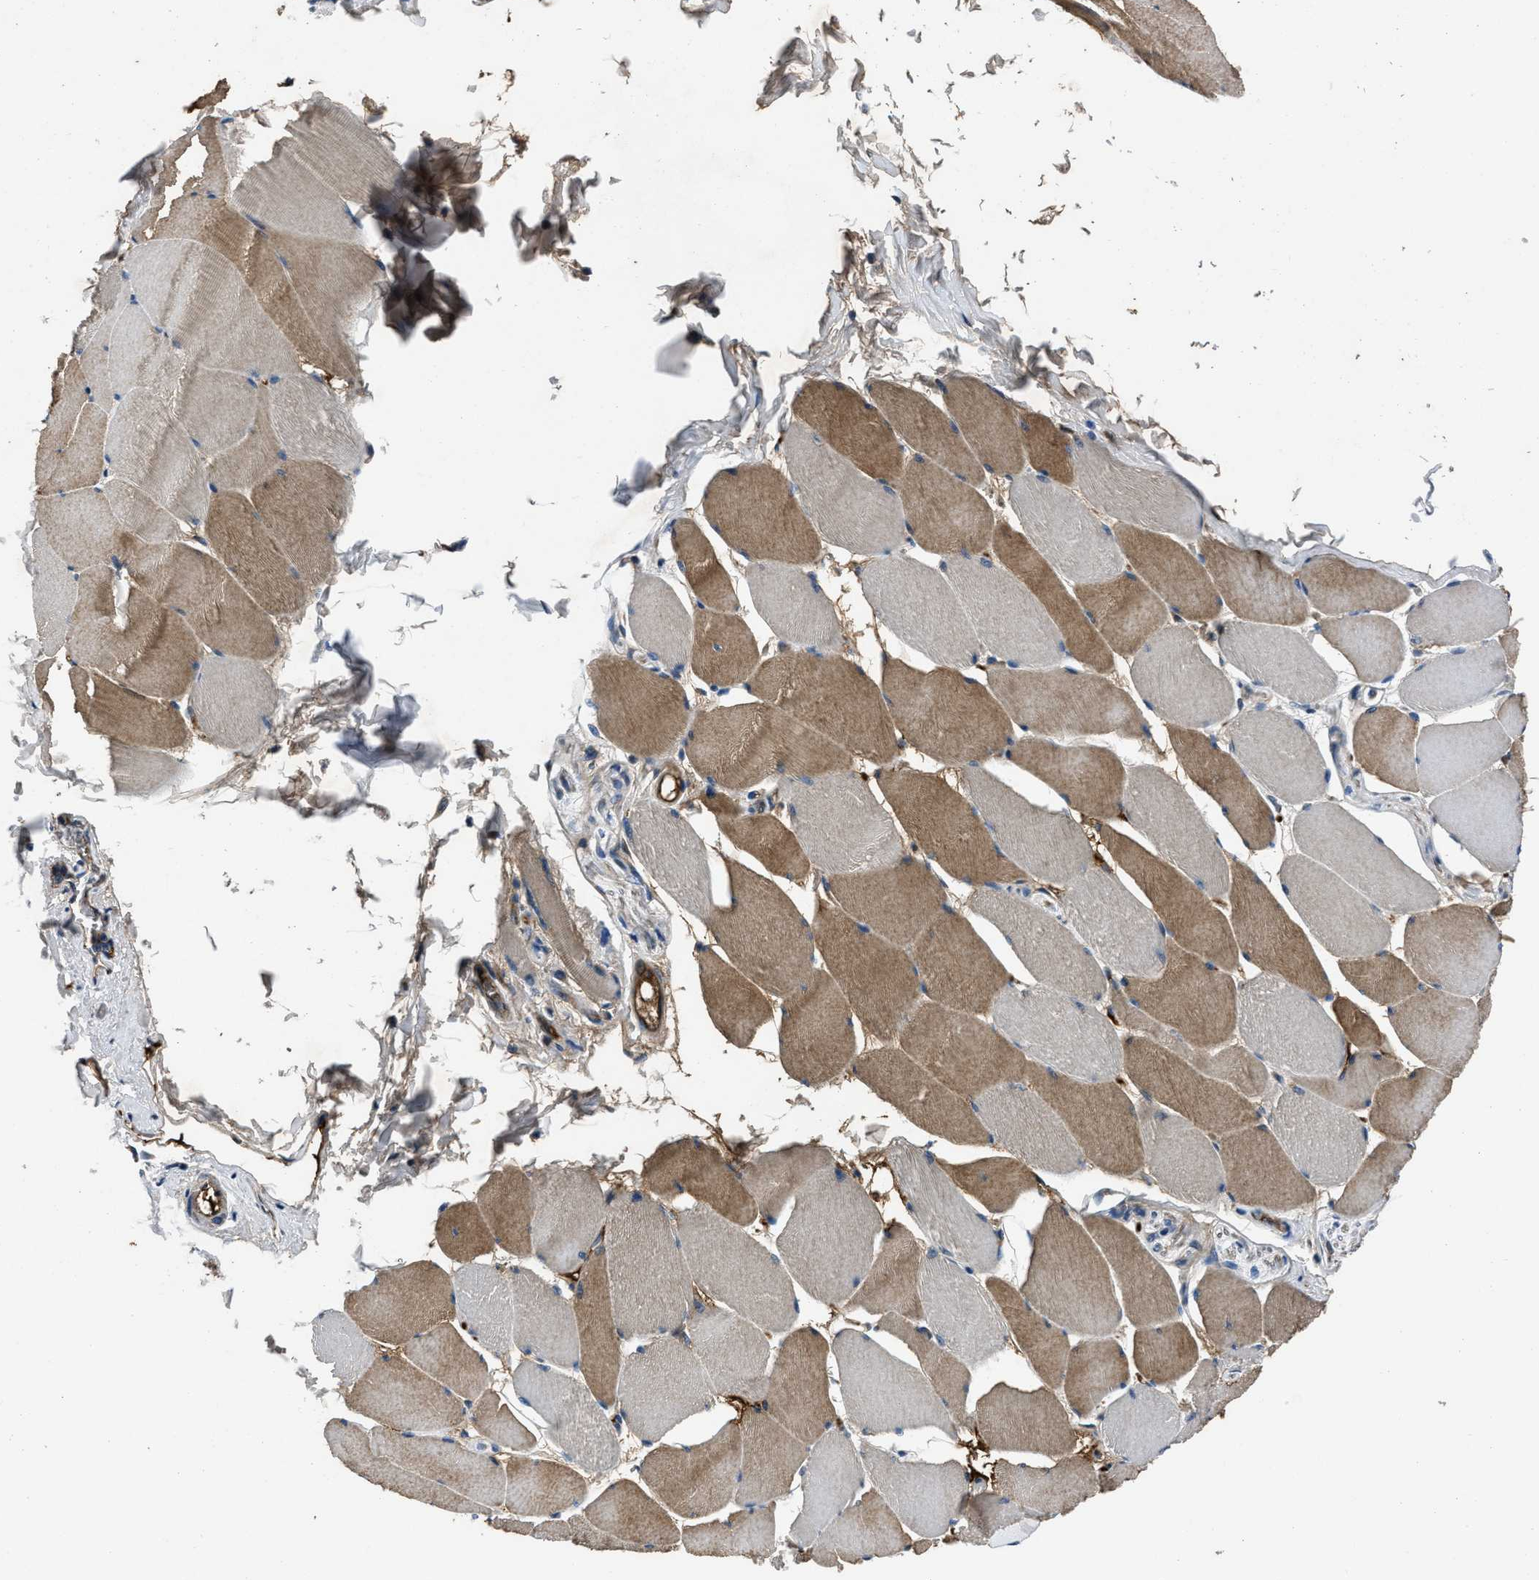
{"staining": {"intensity": "moderate", "quantity": "25%-75%", "location": "cytoplasmic/membranous"}, "tissue": "skeletal muscle", "cell_type": "Myocytes", "image_type": "normal", "snomed": [{"axis": "morphology", "description": "Normal tissue, NOS"}, {"axis": "topography", "description": "Skeletal muscle"}], "caption": "The micrograph displays immunohistochemical staining of unremarkable skeletal muscle. There is moderate cytoplasmic/membranous staining is seen in about 25%-75% of myocytes. Nuclei are stained in blue.", "gene": "ERC1", "patient": {"sex": "male", "age": 62}}